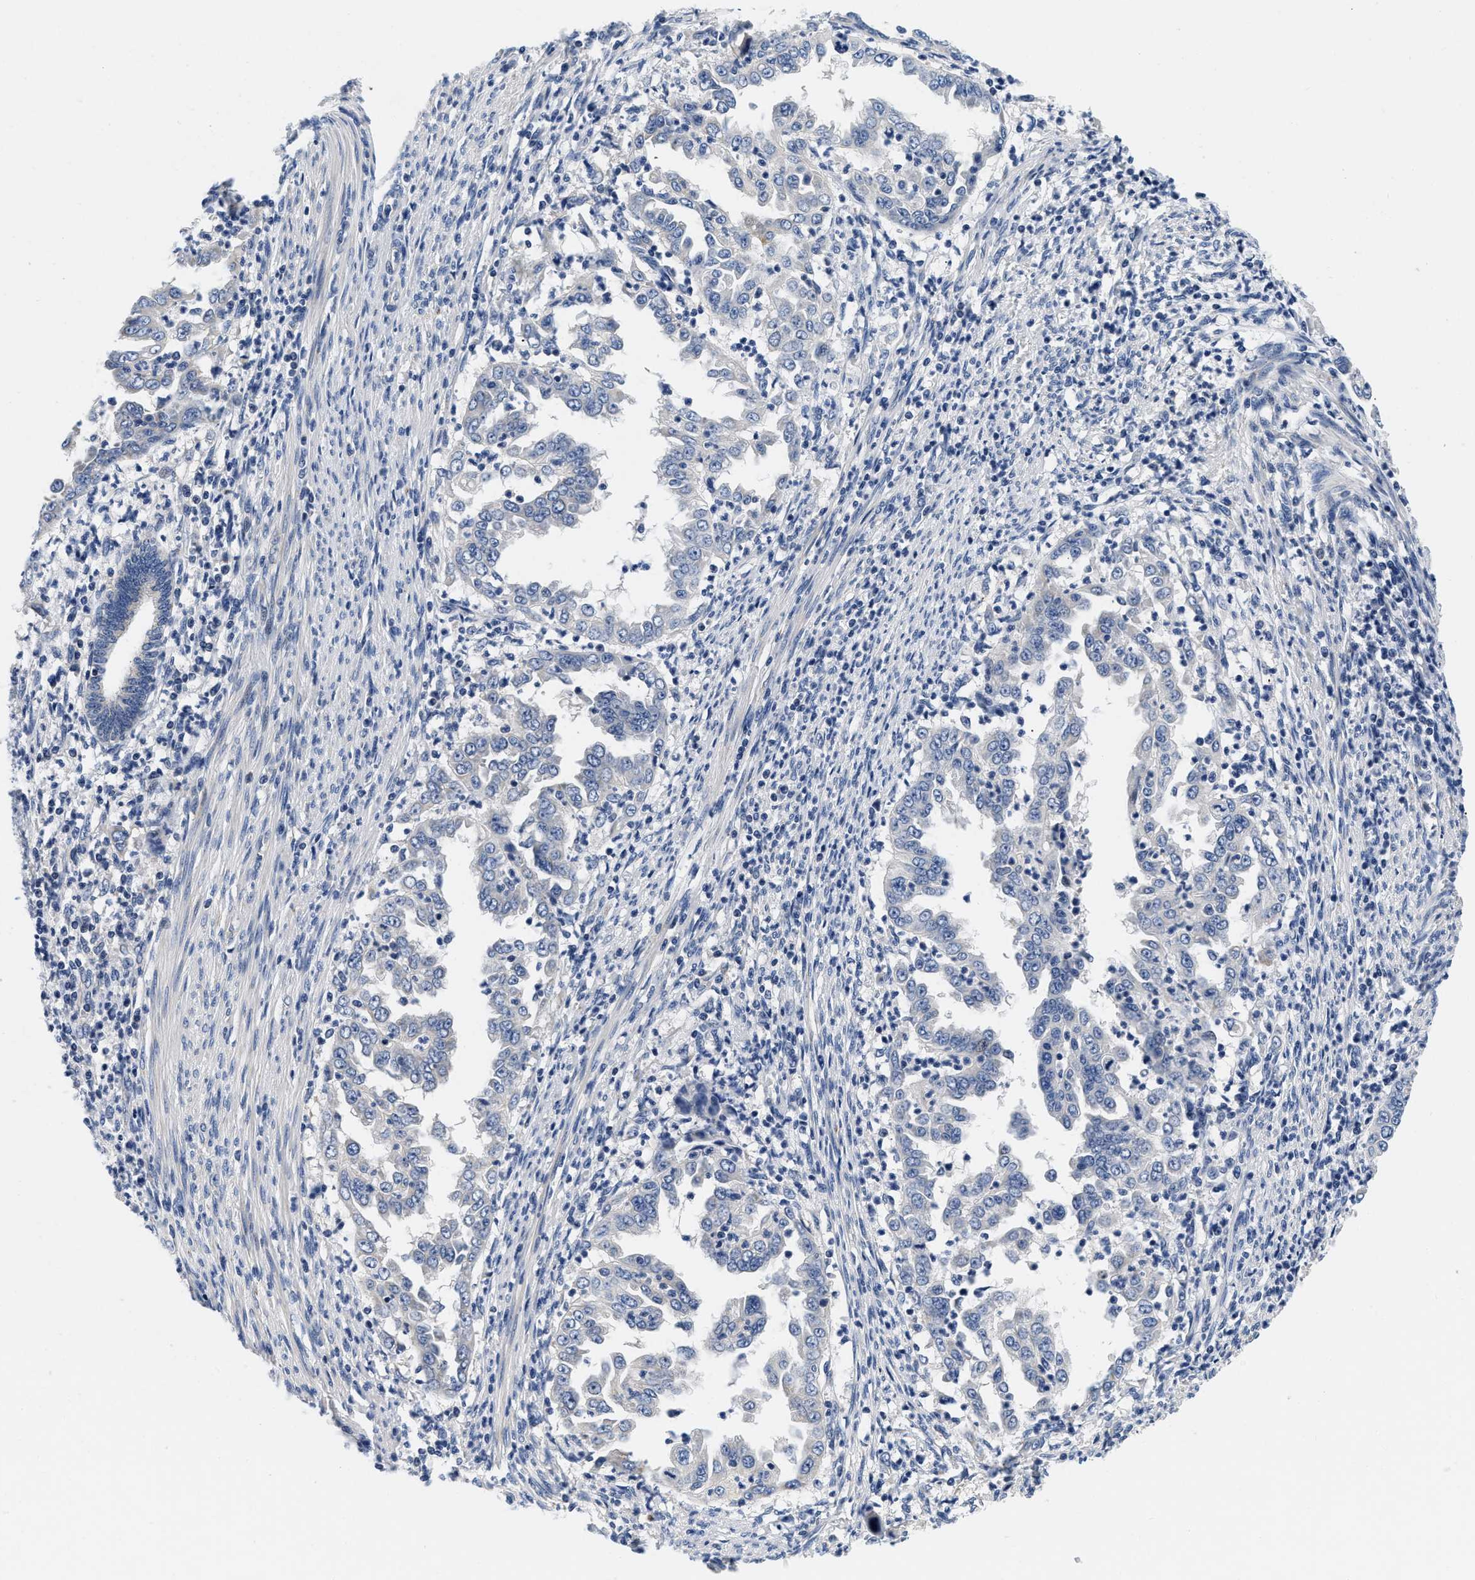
{"staining": {"intensity": "negative", "quantity": "none", "location": "none"}, "tissue": "endometrial cancer", "cell_type": "Tumor cells", "image_type": "cancer", "snomed": [{"axis": "morphology", "description": "Adenocarcinoma, NOS"}, {"axis": "topography", "description": "Endometrium"}], "caption": "Immunohistochemical staining of endometrial cancer (adenocarcinoma) shows no significant positivity in tumor cells. (DAB IHC, high magnification).", "gene": "PDP1", "patient": {"sex": "female", "age": 85}}